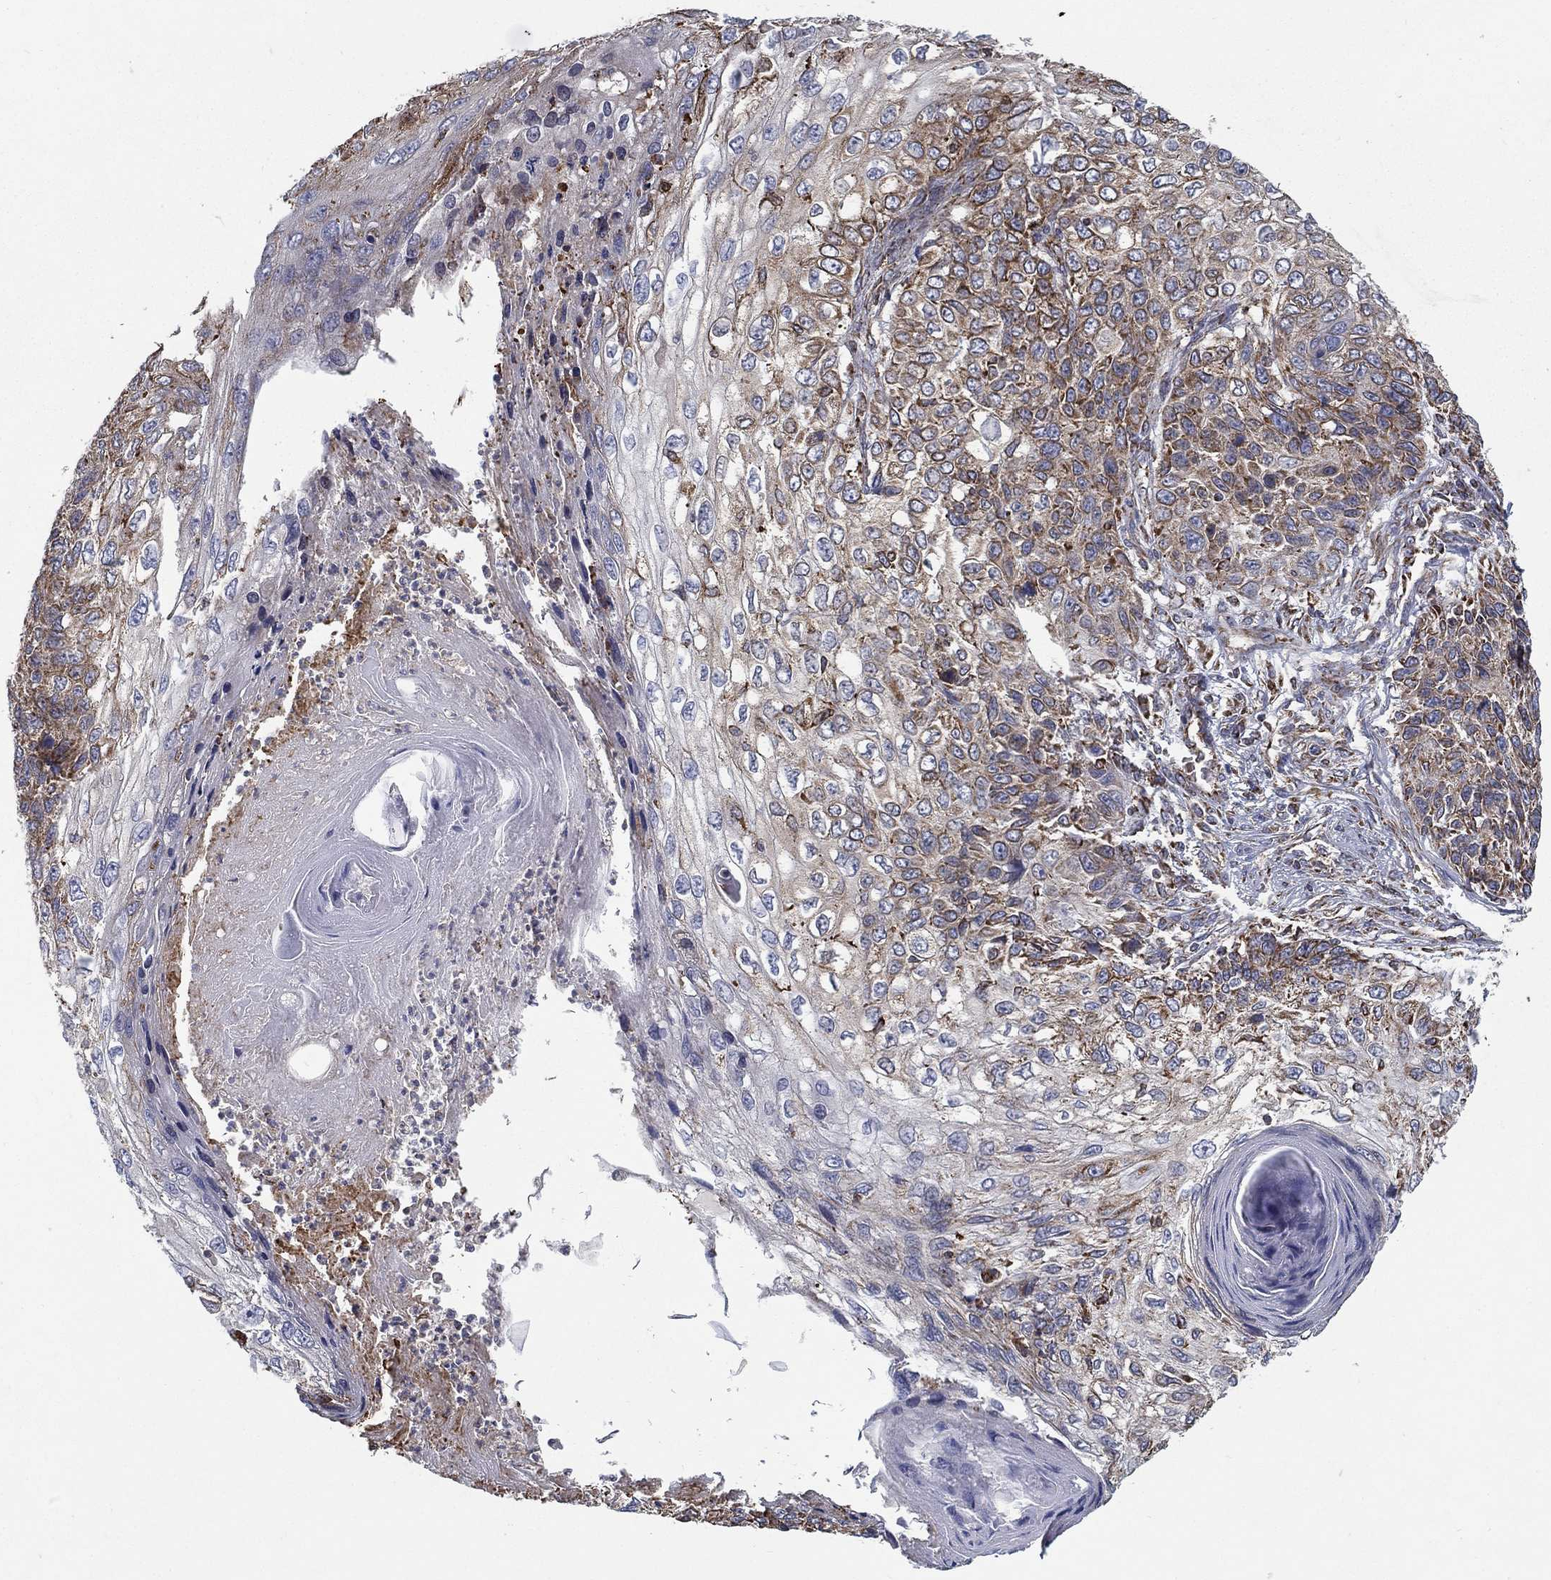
{"staining": {"intensity": "moderate", "quantity": "<25%", "location": "cytoplasmic/membranous"}, "tissue": "skin cancer", "cell_type": "Tumor cells", "image_type": "cancer", "snomed": [{"axis": "morphology", "description": "Squamous cell carcinoma, NOS"}, {"axis": "topography", "description": "Skin"}], "caption": "A brown stain shows moderate cytoplasmic/membranous expression of a protein in skin cancer tumor cells.", "gene": "MT-CYB", "patient": {"sex": "male", "age": 92}}